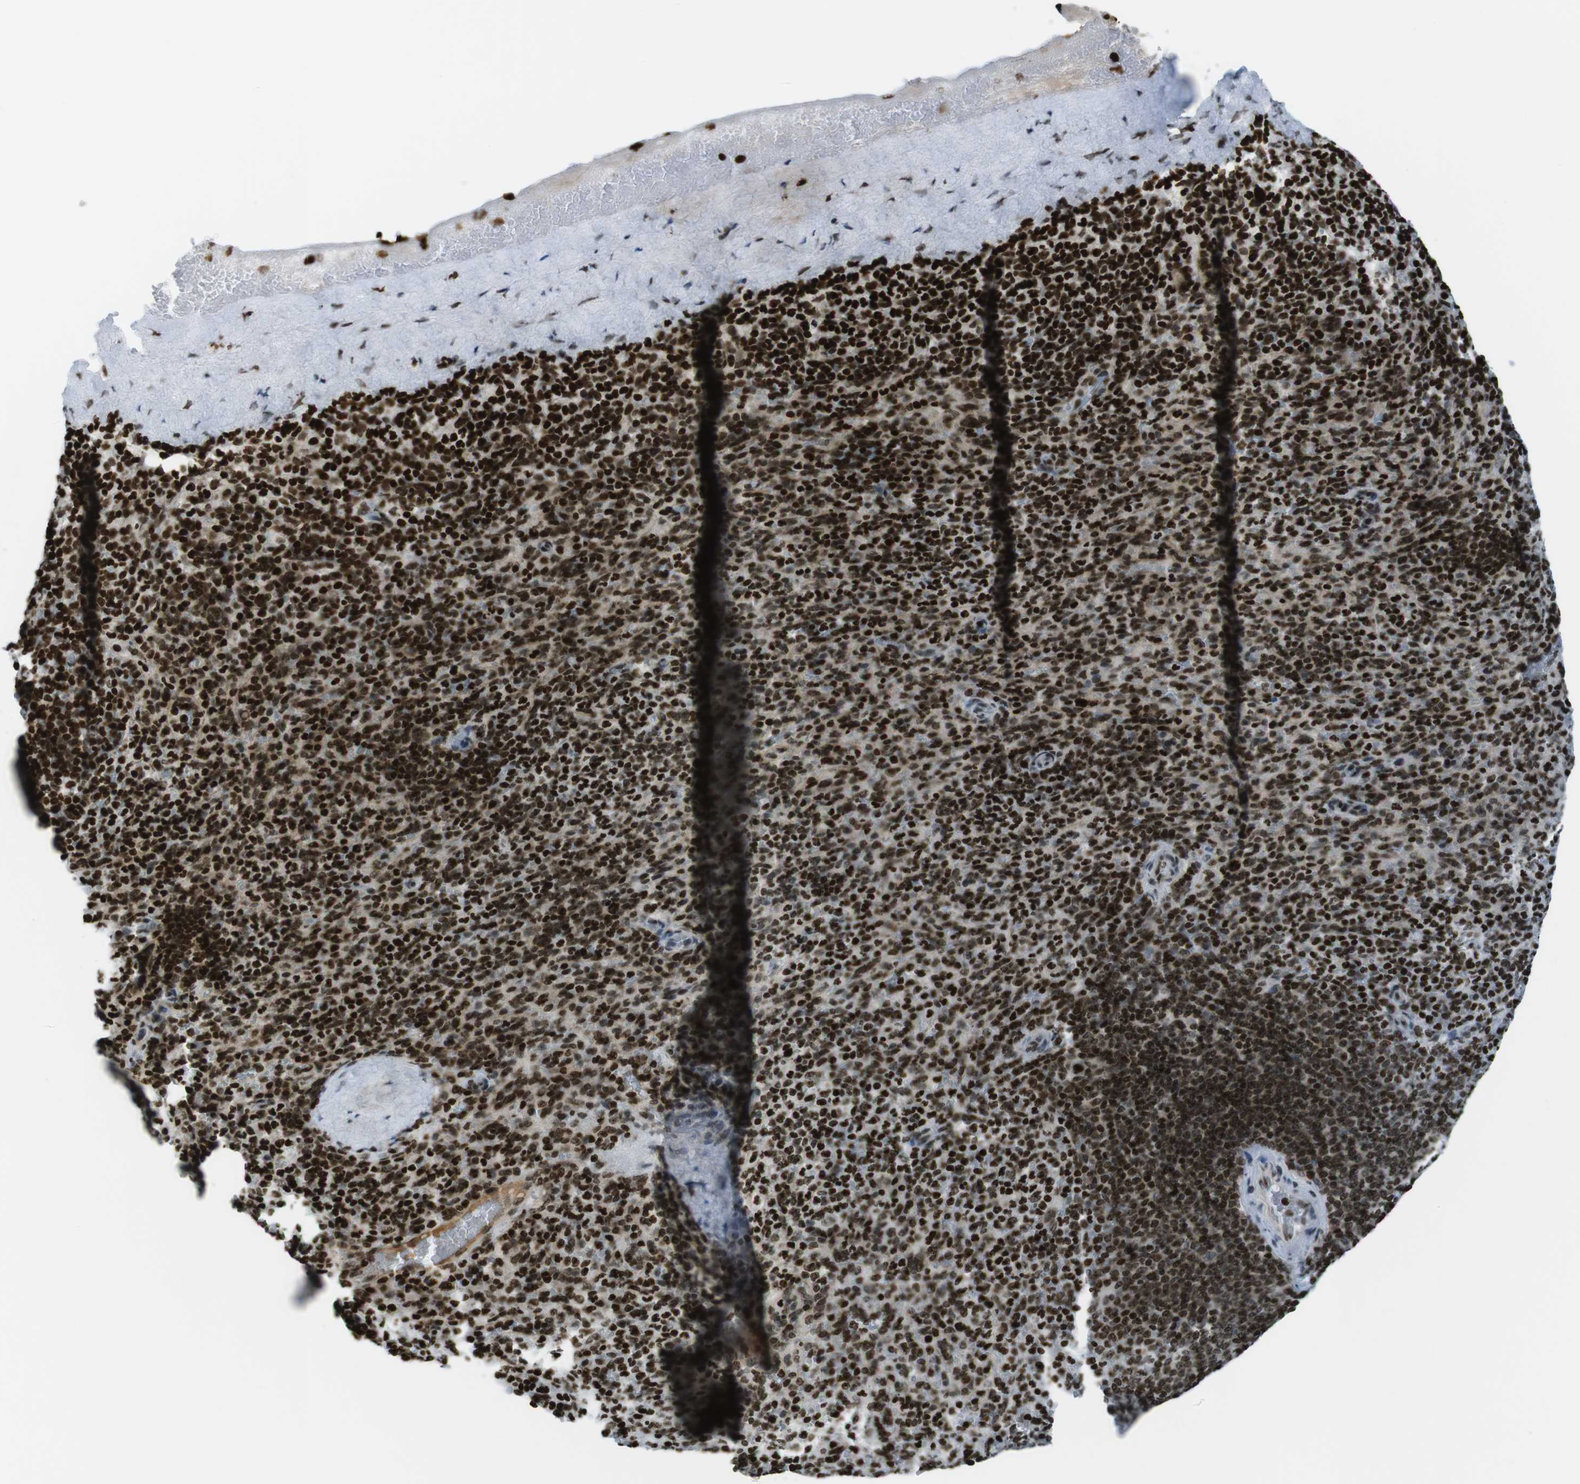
{"staining": {"intensity": "strong", "quantity": ">75%", "location": "nuclear"}, "tissue": "spleen", "cell_type": "Cells in red pulp", "image_type": "normal", "snomed": [{"axis": "morphology", "description": "Normal tissue, NOS"}, {"axis": "topography", "description": "Spleen"}], "caption": "Immunohistochemistry image of benign spleen stained for a protein (brown), which displays high levels of strong nuclear expression in approximately >75% of cells in red pulp.", "gene": "H2AC8", "patient": {"sex": "male", "age": 36}}